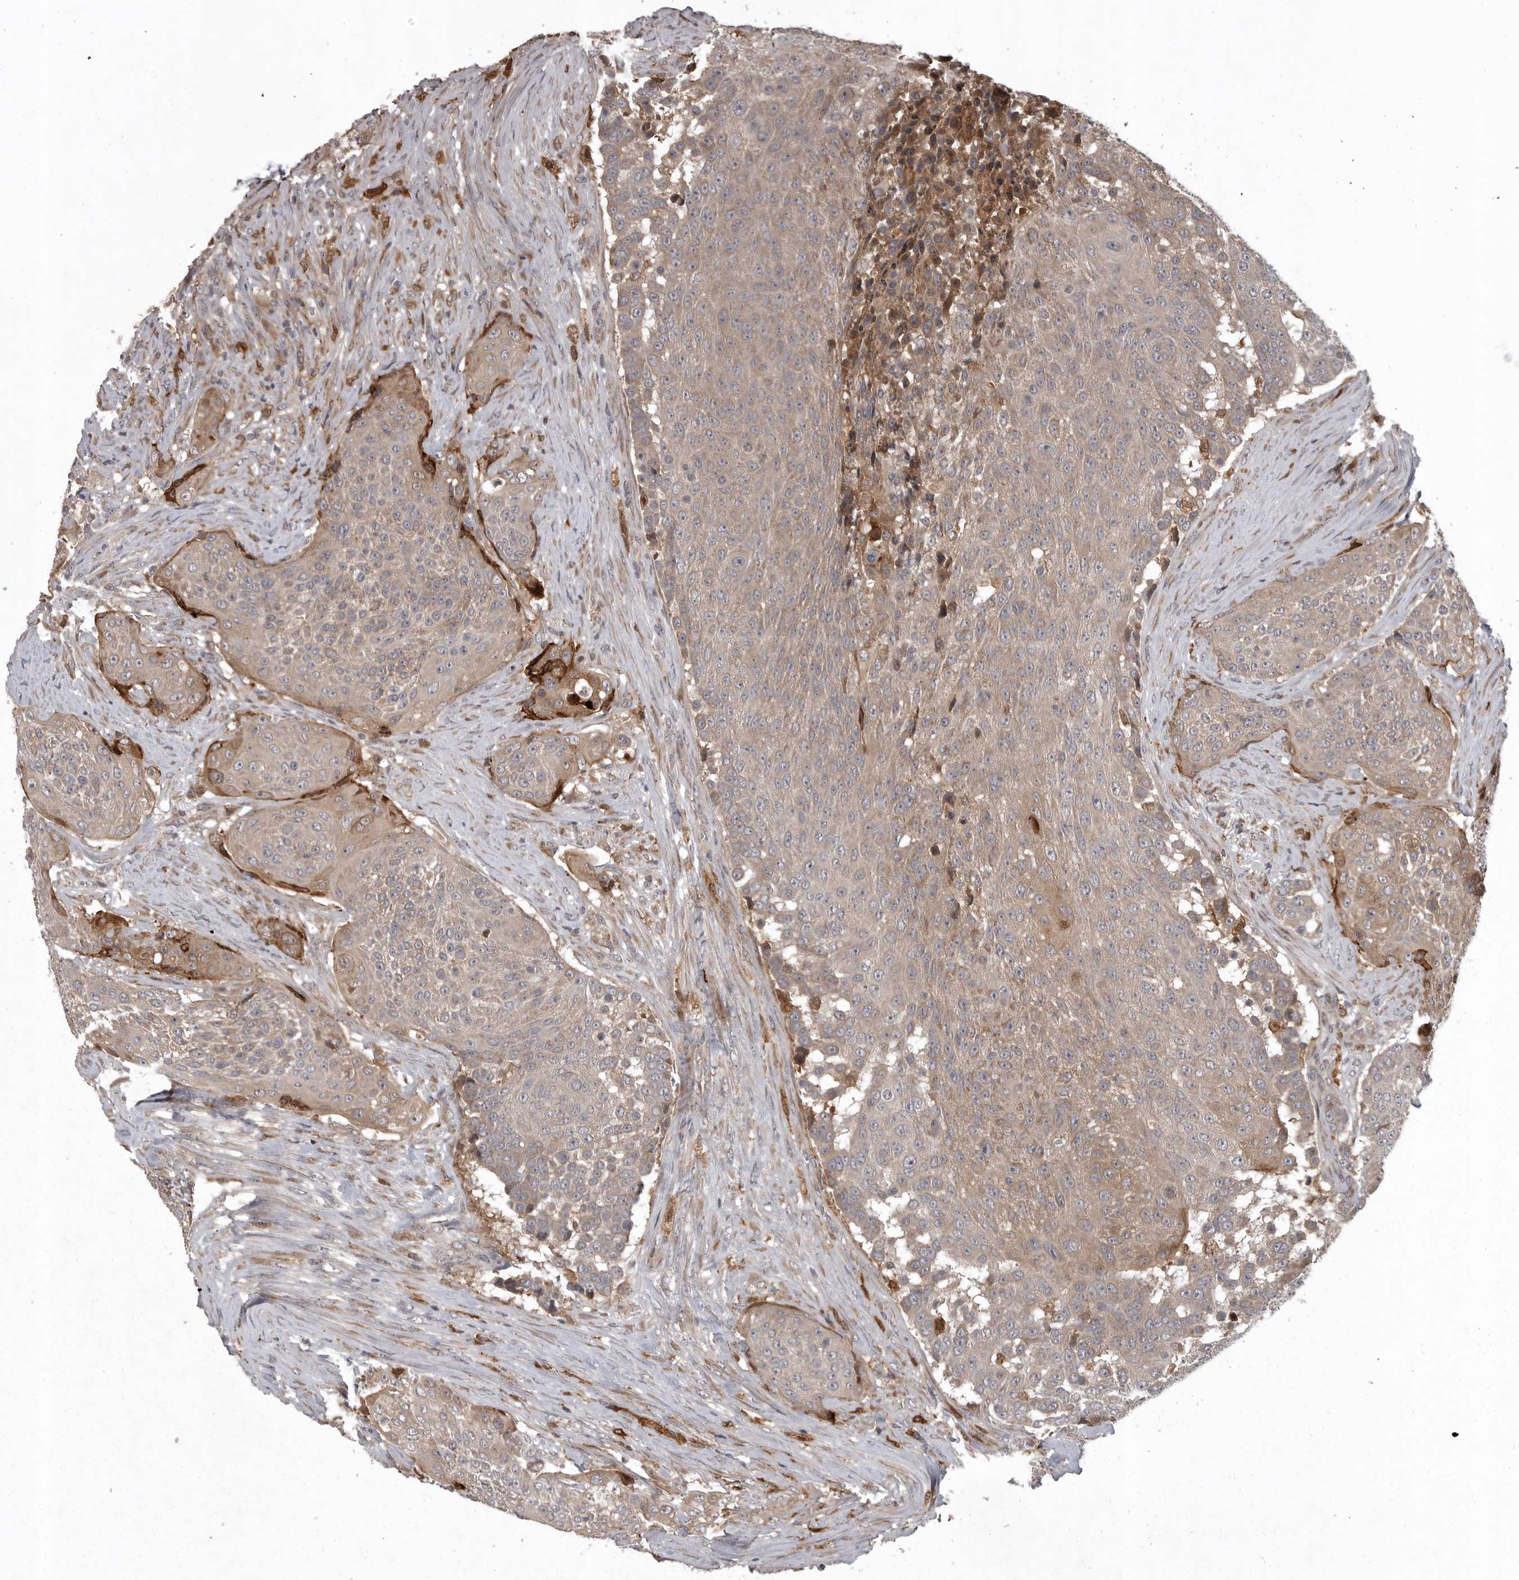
{"staining": {"intensity": "weak", "quantity": "25%-75%", "location": "cytoplasmic/membranous"}, "tissue": "urothelial cancer", "cell_type": "Tumor cells", "image_type": "cancer", "snomed": [{"axis": "morphology", "description": "Urothelial carcinoma, High grade"}, {"axis": "topography", "description": "Urinary bladder"}], "caption": "Tumor cells exhibit weak cytoplasmic/membranous expression in about 25%-75% of cells in urothelial cancer. The protein is stained brown, and the nuclei are stained in blue (DAB IHC with brightfield microscopy, high magnification).", "gene": "GPR31", "patient": {"sex": "female", "age": 63}}